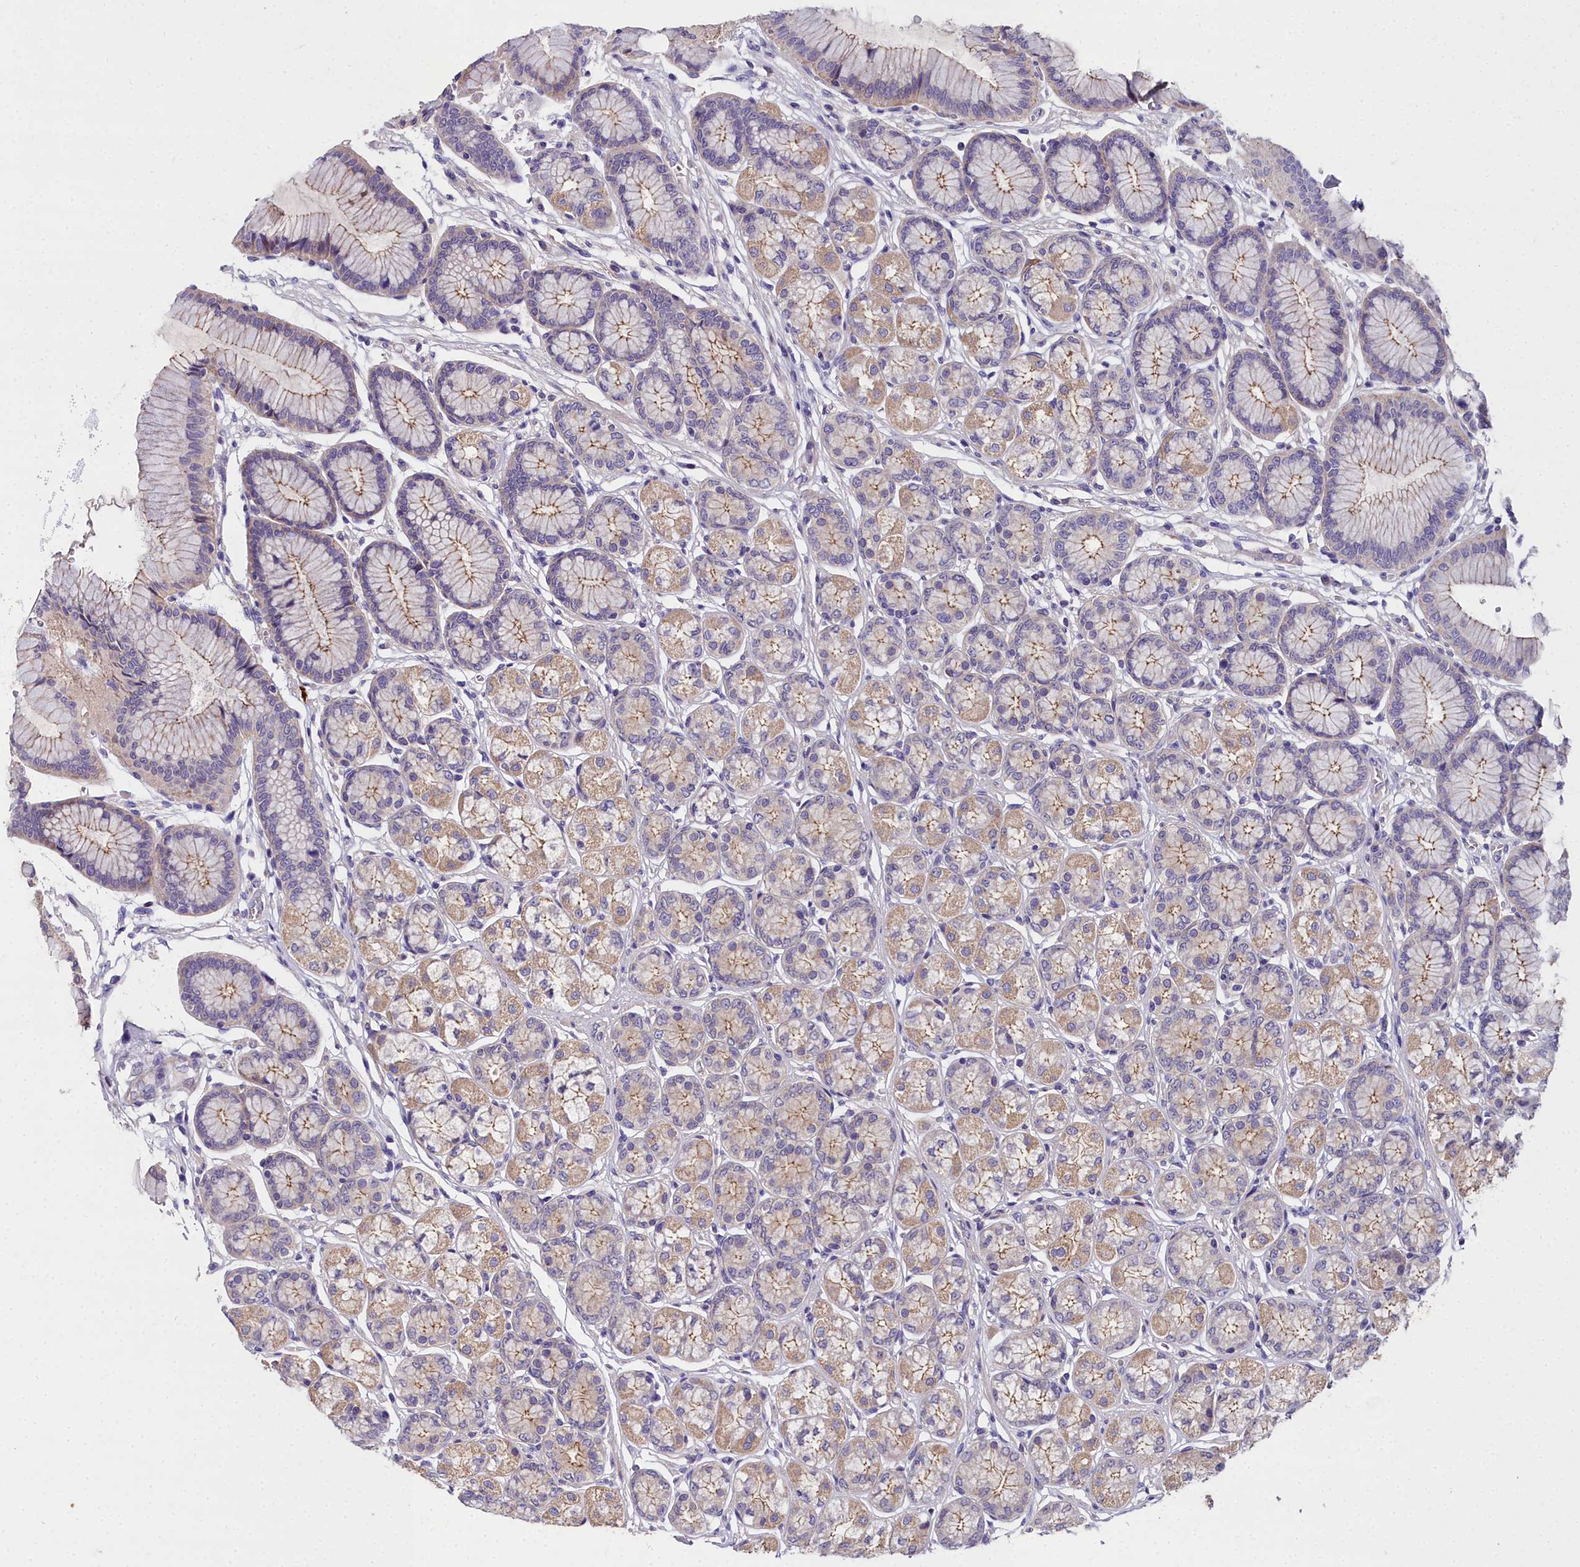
{"staining": {"intensity": "moderate", "quantity": "25%-75%", "location": "cytoplasmic/membranous"}, "tissue": "stomach", "cell_type": "Glandular cells", "image_type": "normal", "snomed": [{"axis": "morphology", "description": "Normal tissue, NOS"}, {"axis": "morphology", "description": "Adenocarcinoma, NOS"}, {"axis": "morphology", "description": "Adenocarcinoma, High grade"}, {"axis": "topography", "description": "Stomach, upper"}, {"axis": "topography", "description": "Stomach"}], "caption": "Immunohistochemistry (DAB (3,3'-diaminobenzidine)) staining of benign stomach demonstrates moderate cytoplasmic/membranous protein positivity in about 25%-75% of glandular cells. The staining was performed using DAB to visualize the protein expression in brown, while the nuclei were stained in blue with hematoxylin (Magnification: 20x).", "gene": "NT5M", "patient": {"sex": "female", "age": 65}}